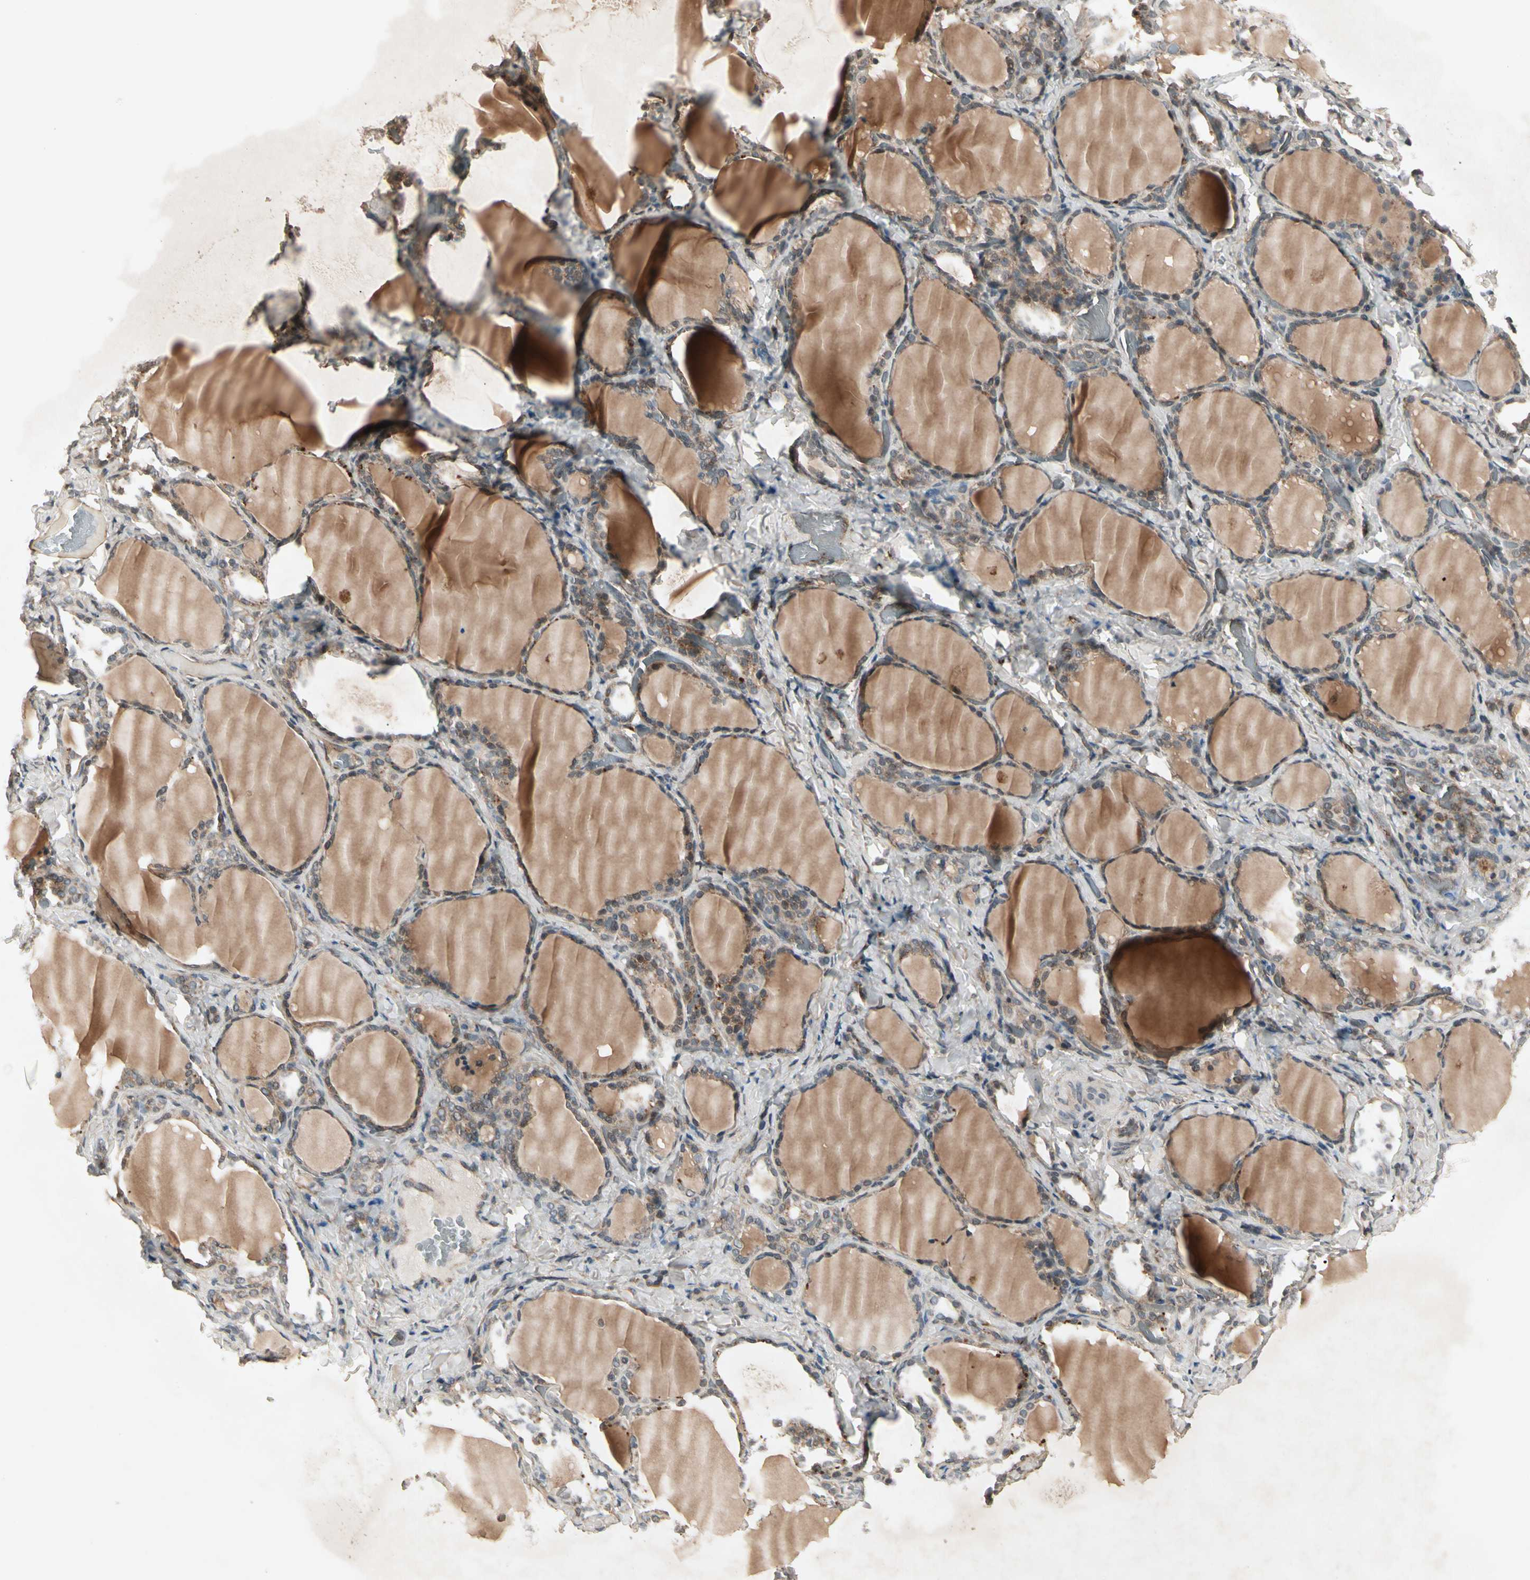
{"staining": {"intensity": "moderate", "quantity": ">75%", "location": "cytoplasmic/membranous"}, "tissue": "thyroid gland", "cell_type": "Glandular cells", "image_type": "normal", "snomed": [{"axis": "morphology", "description": "Normal tissue, NOS"}, {"axis": "morphology", "description": "Papillary adenocarcinoma, NOS"}, {"axis": "topography", "description": "Thyroid gland"}], "caption": "This photomicrograph shows immunohistochemistry (IHC) staining of normal thyroid gland, with medium moderate cytoplasmic/membranous positivity in about >75% of glandular cells.", "gene": "FLOT1", "patient": {"sex": "female", "age": 30}}